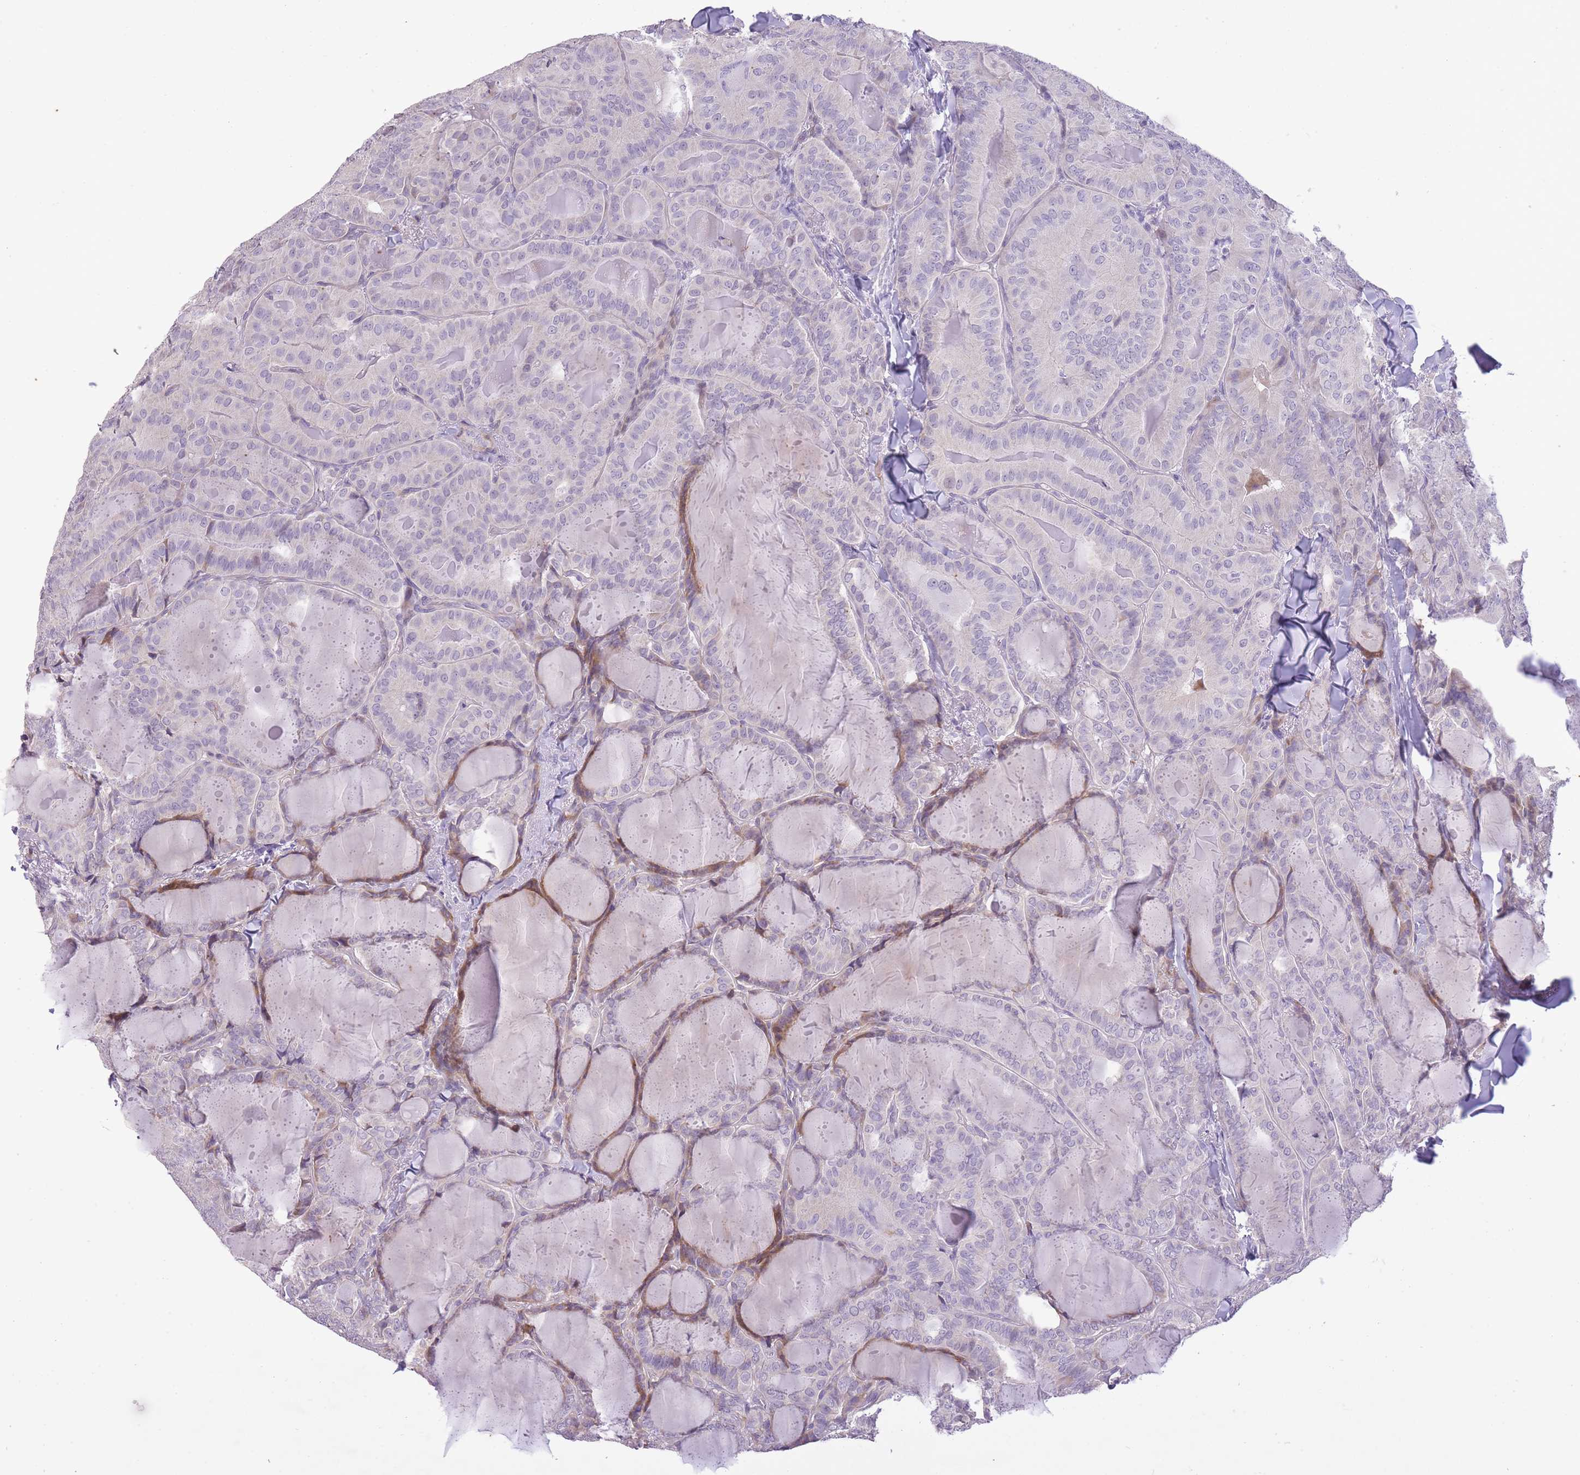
{"staining": {"intensity": "negative", "quantity": "none", "location": "none"}, "tissue": "thyroid cancer", "cell_type": "Tumor cells", "image_type": "cancer", "snomed": [{"axis": "morphology", "description": "Papillary adenocarcinoma, NOS"}, {"axis": "topography", "description": "Thyroid gland"}], "caption": "Immunohistochemistry photomicrograph of papillary adenocarcinoma (thyroid) stained for a protein (brown), which exhibits no staining in tumor cells.", "gene": "CNTNAP3", "patient": {"sex": "female", "age": 68}}